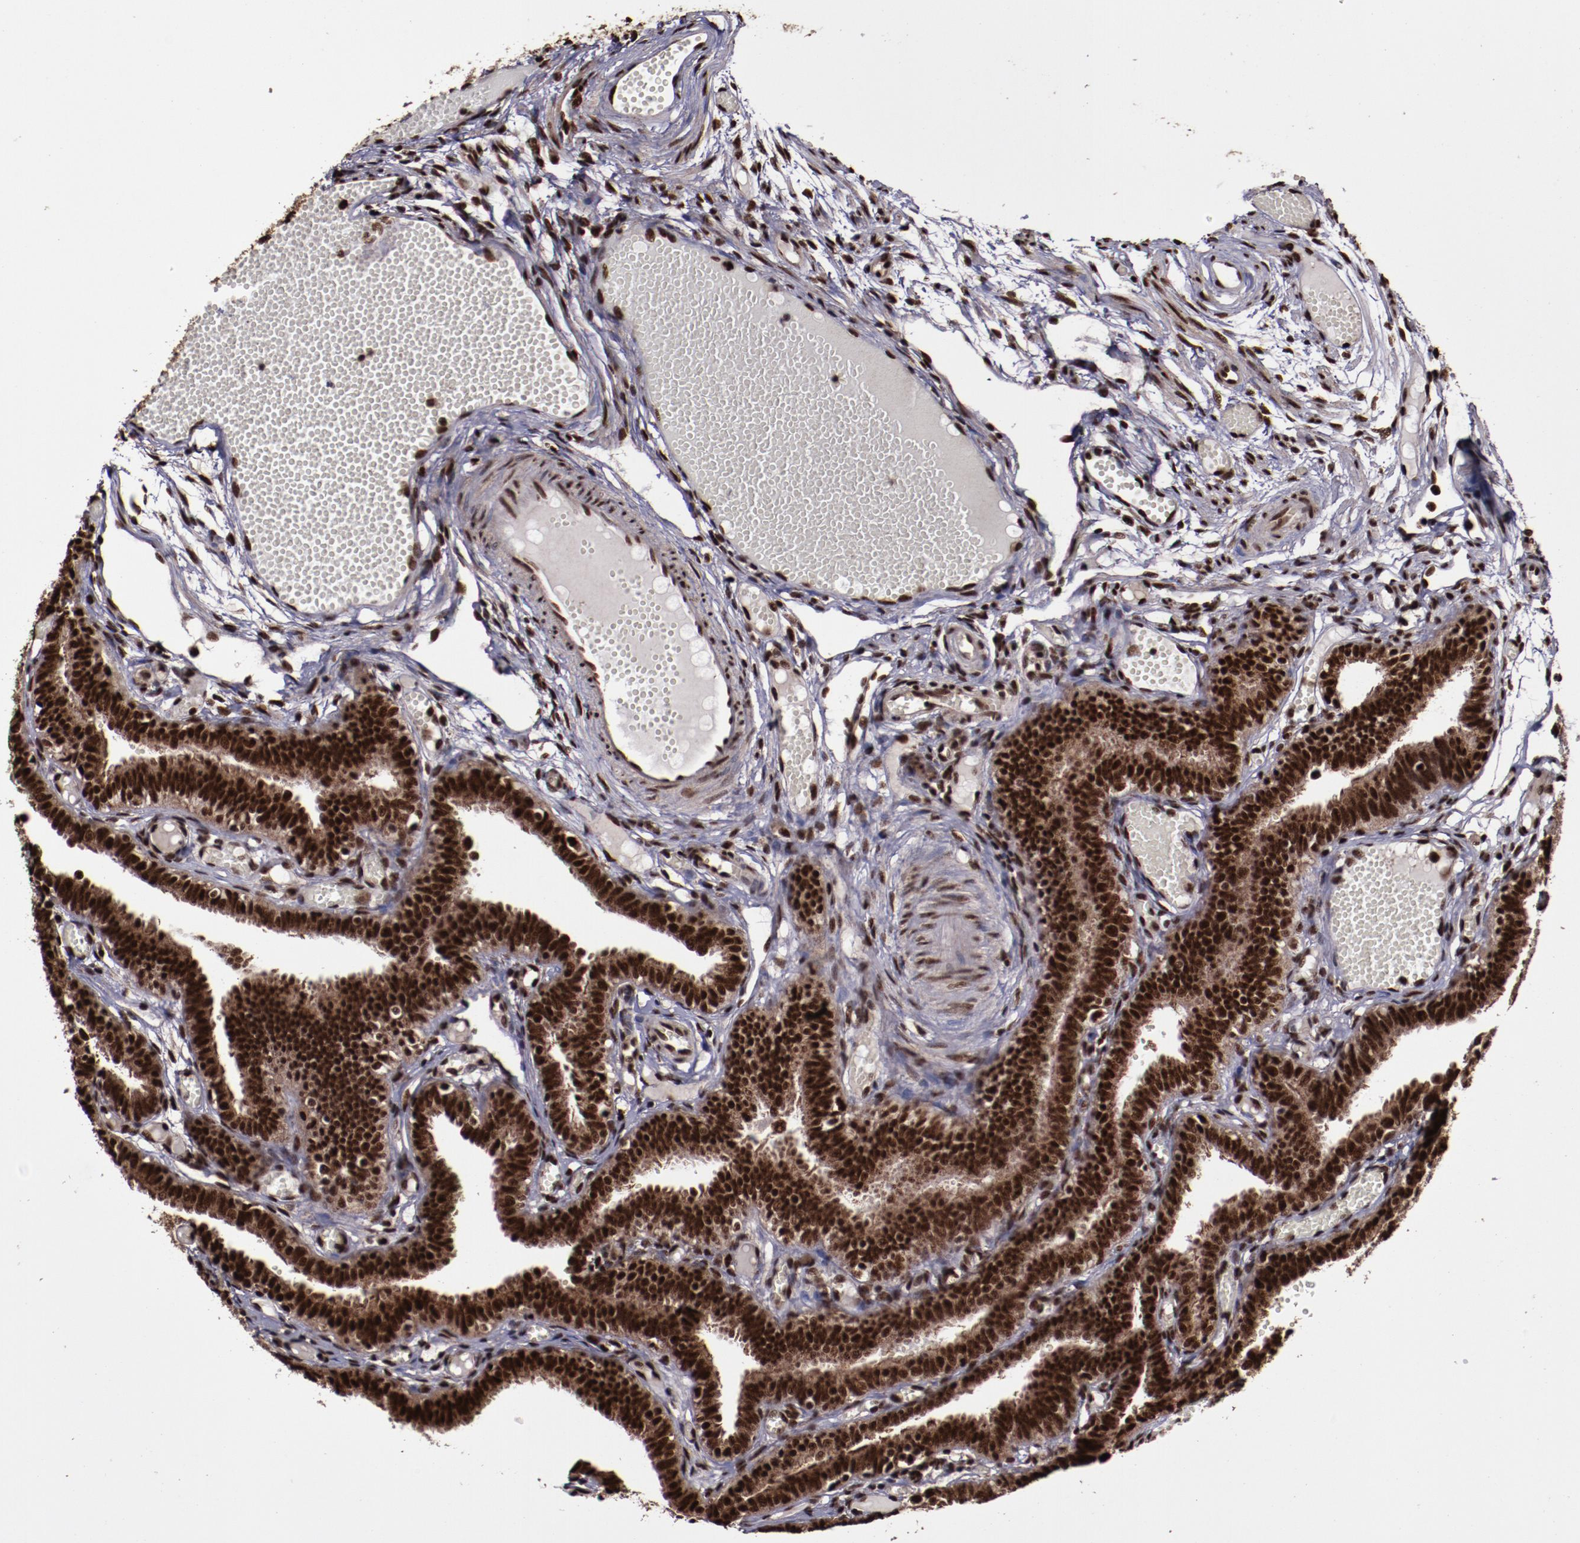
{"staining": {"intensity": "strong", "quantity": ">75%", "location": "cytoplasmic/membranous,nuclear"}, "tissue": "fallopian tube", "cell_type": "Glandular cells", "image_type": "normal", "snomed": [{"axis": "morphology", "description": "Normal tissue, NOS"}, {"axis": "topography", "description": "Fallopian tube"}], "caption": "A photomicrograph showing strong cytoplasmic/membranous,nuclear expression in about >75% of glandular cells in unremarkable fallopian tube, as visualized by brown immunohistochemical staining.", "gene": "SNW1", "patient": {"sex": "female", "age": 29}}